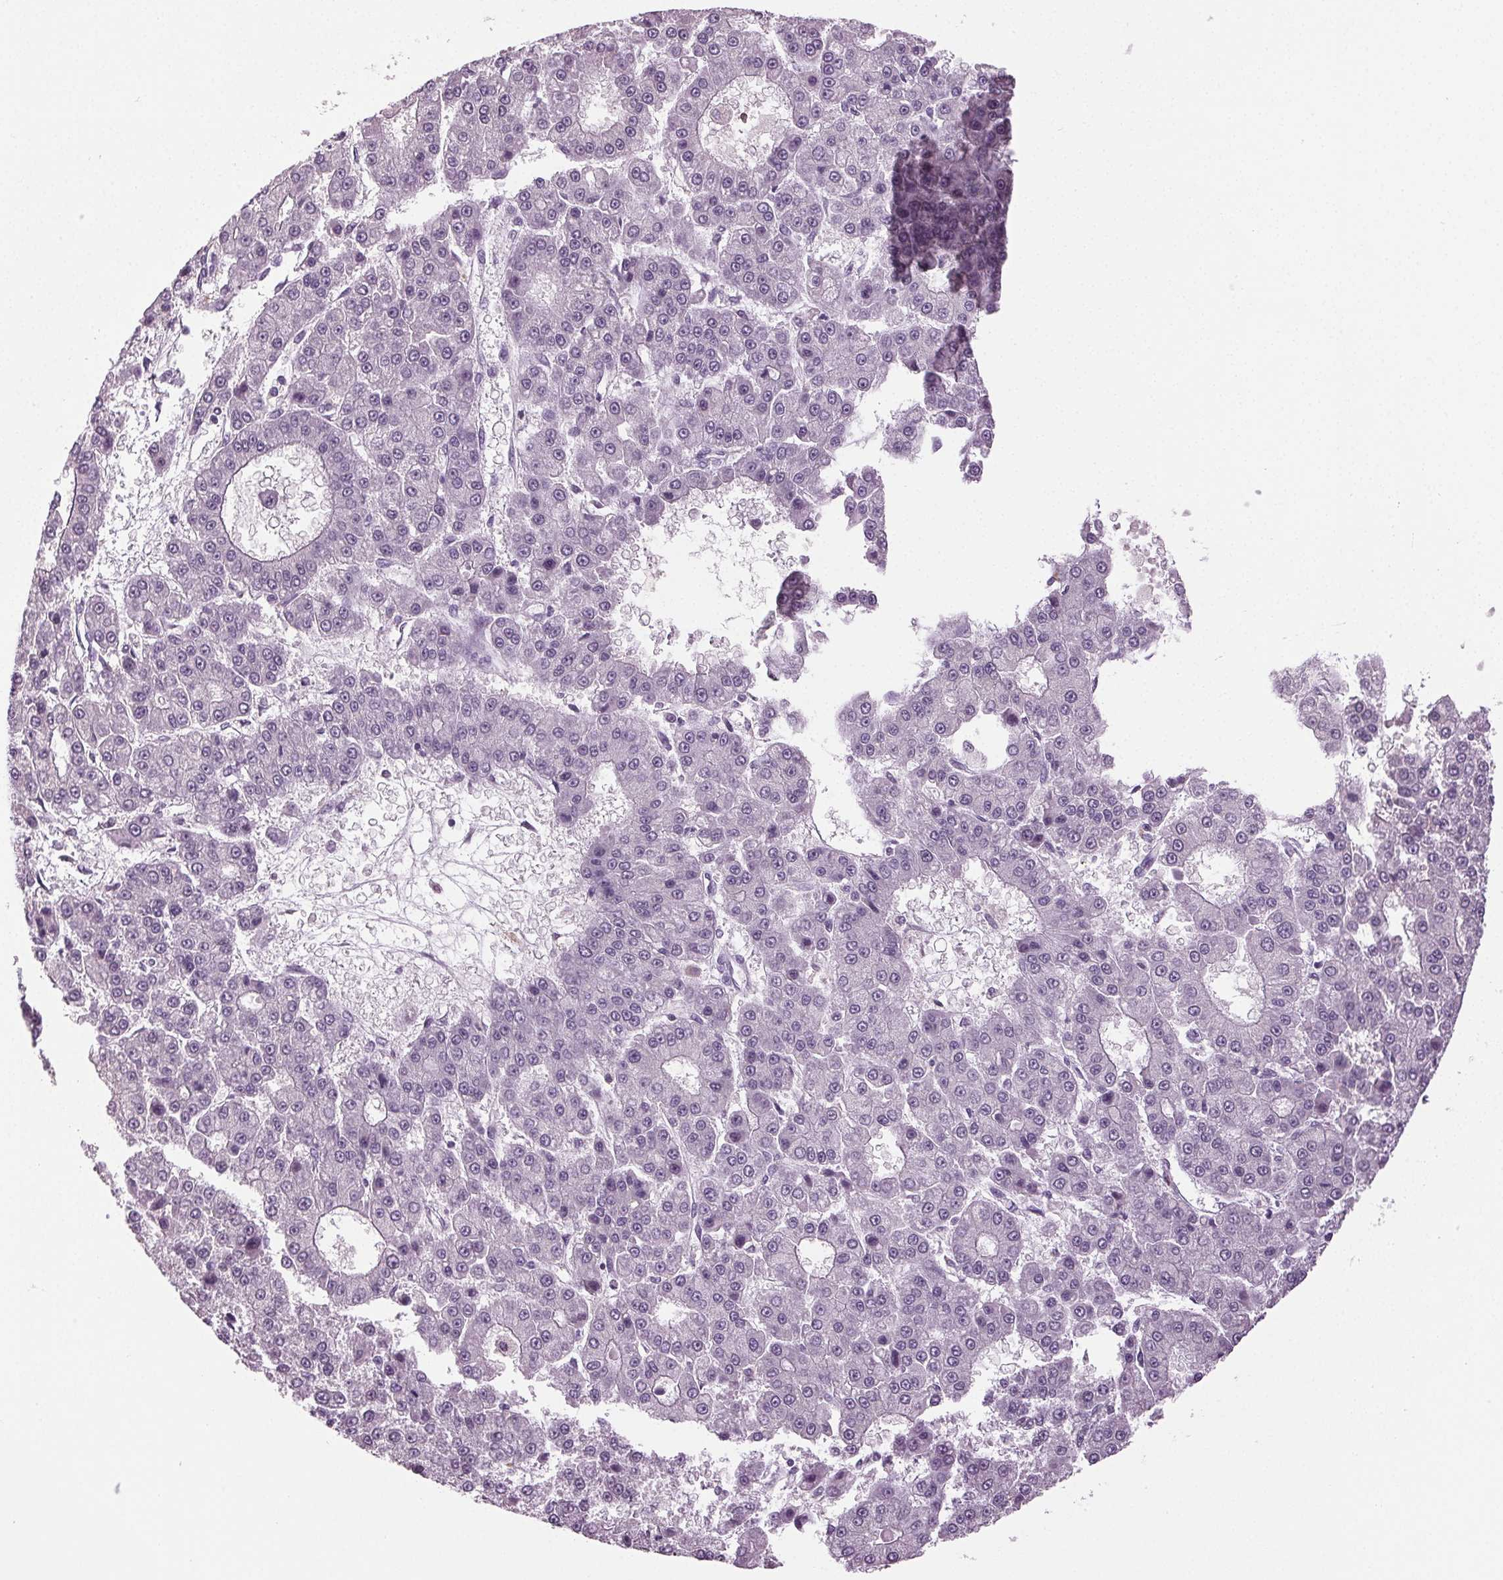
{"staining": {"intensity": "negative", "quantity": "none", "location": "none"}, "tissue": "liver cancer", "cell_type": "Tumor cells", "image_type": "cancer", "snomed": [{"axis": "morphology", "description": "Carcinoma, Hepatocellular, NOS"}, {"axis": "topography", "description": "Liver"}], "caption": "Photomicrograph shows no significant protein expression in tumor cells of liver cancer (hepatocellular carcinoma). (DAB immunohistochemistry (IHC), high magnification).", "gene": "DNAH12", "patient": {"sex": "male", "age": 70}}